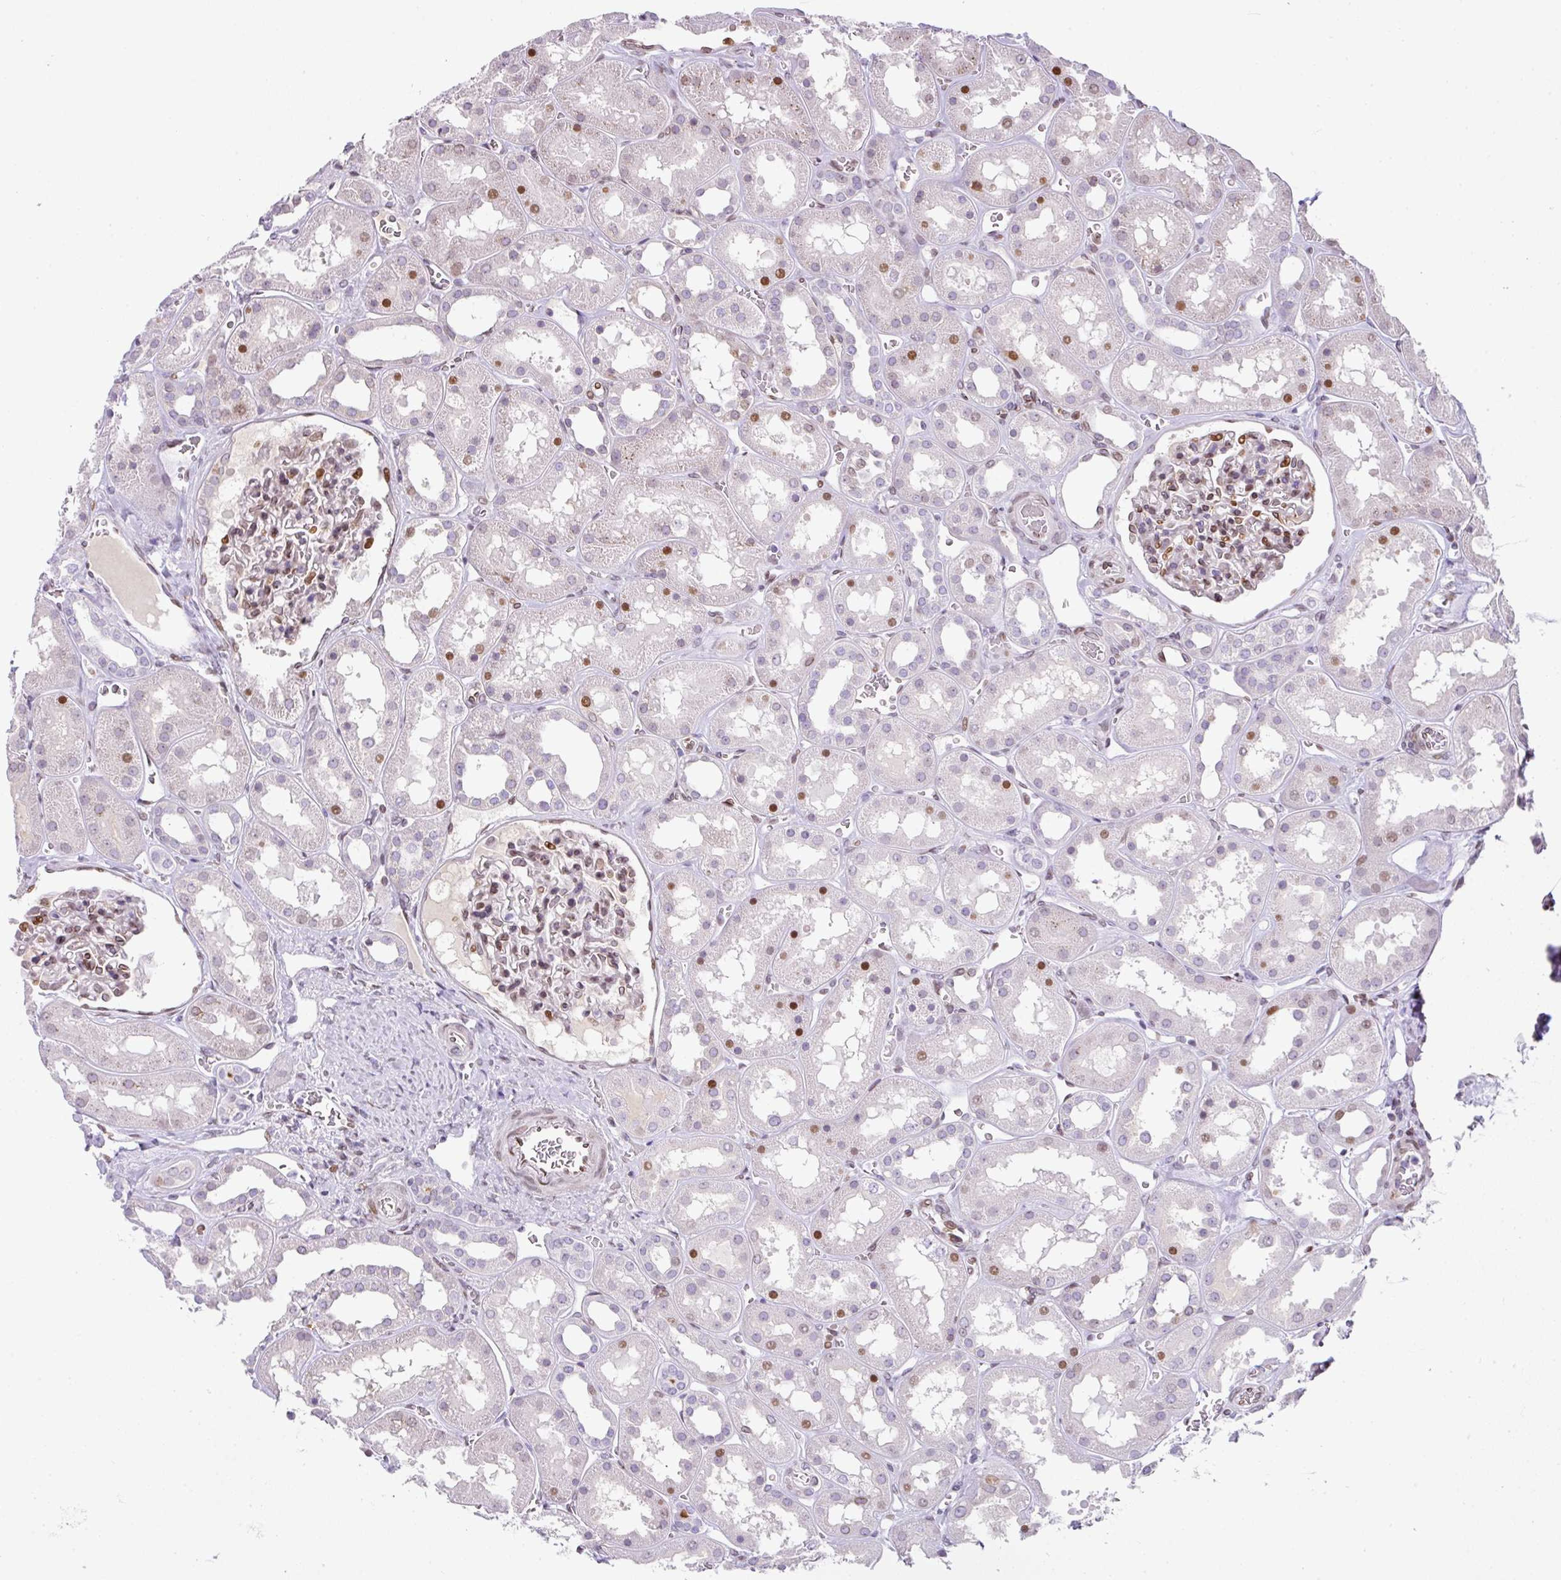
{"staining": {"intensity": "moderate", "quantity": "<25%", "location": "cytoplasmic/membranous,nuclear"}, "tissue": "kidney", "cell_type": "Cells in glomeruli", "image_type": "normal", "snomed": [{"axis": "morphology", "description": "Normal tissue, NOS"}, {"axis": "topography", "description": "Kidney"}], "caption": "This histopathology image demonstrates IHC staining of unremarkable human kidney, with low moderate cytoplasmic/membranous,nuclear expression in approximately <25% of cells in glomeruli.", "gene": "PLK1", "patient": {"sex": "female", "age": 41}}